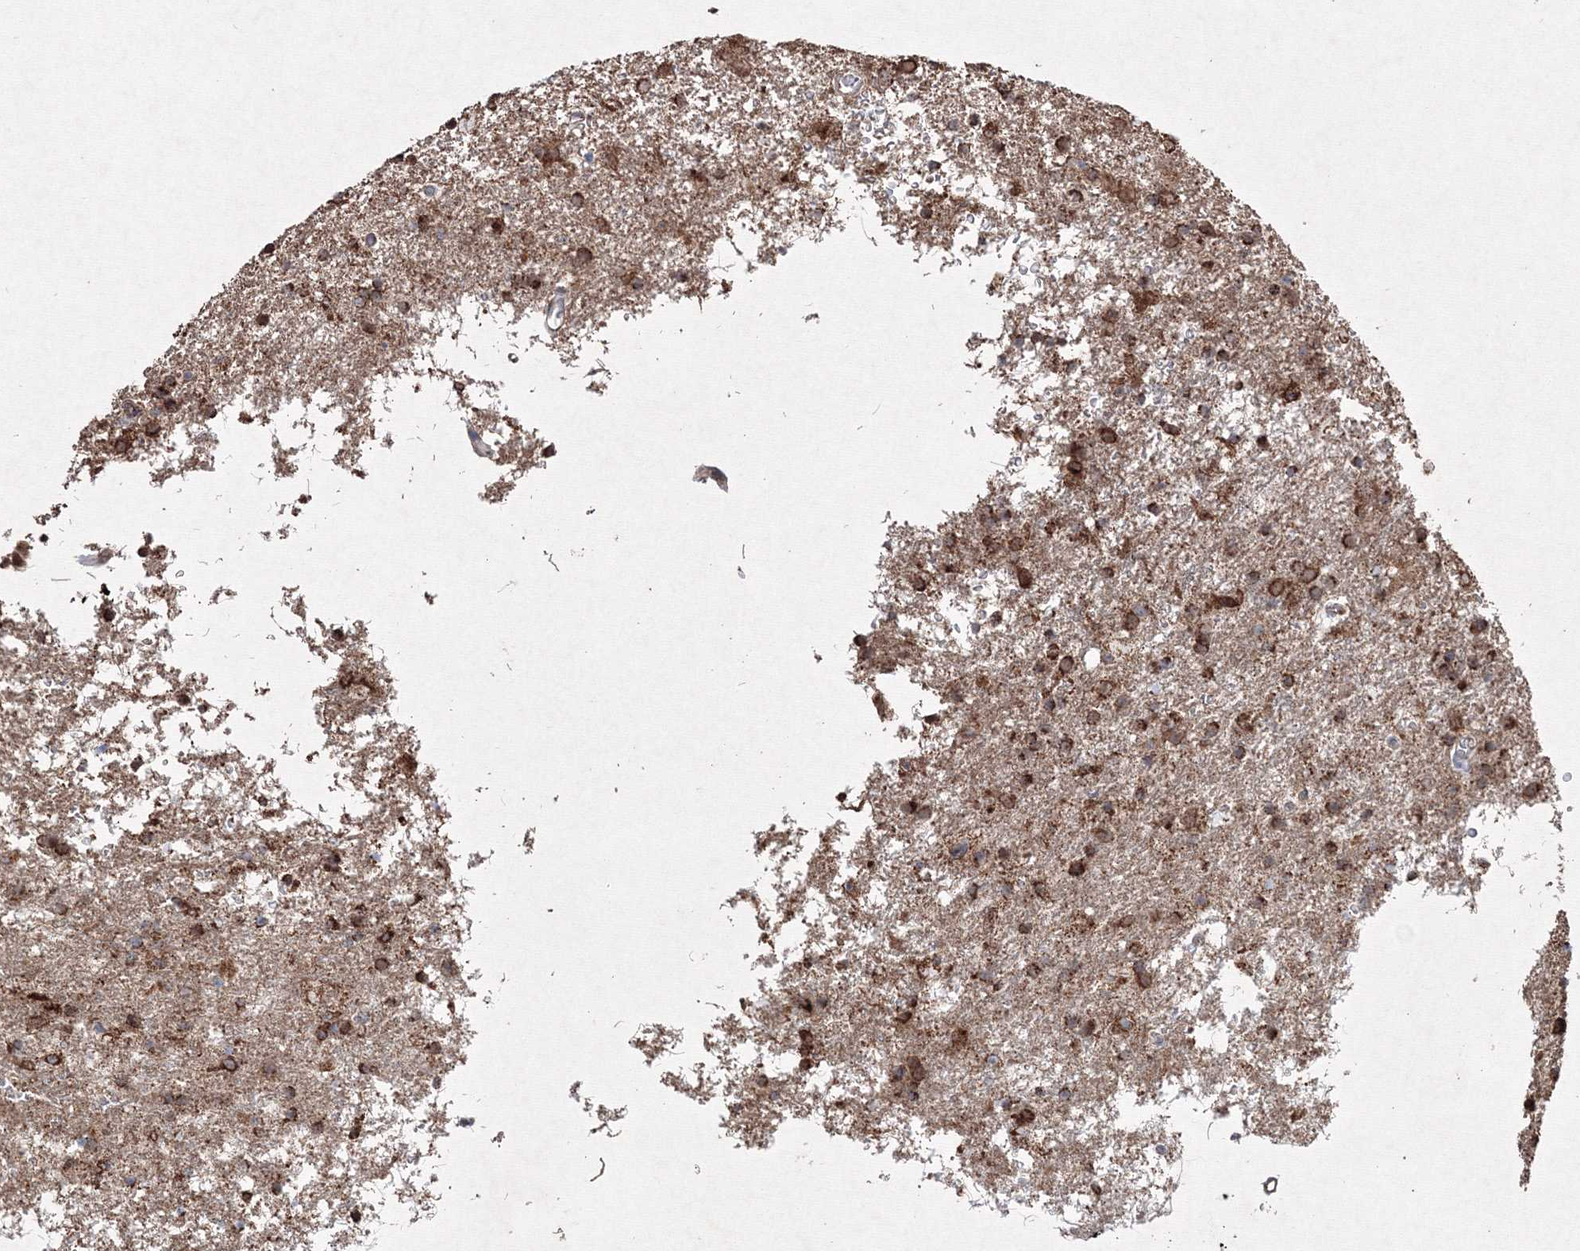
{"staining": {"intensity": "moderate", "quantity": ">75%", "location": "cytoplasmic/membranous"}, "tissue": "glioma", "cell_type": "Tumor cells", "image_type": "cancer", "snomed": [{"axis": "morphology", "description": "Glioma, malignant, Low grade"}, {"axis": "topography", "description": "Brain"}], "caption": "Glioma stained for a protein (brown) demonstrates moderate cytoplasmic/membranous positive staining in approximately >75% of tumor cells.", "gene": "GRSF1", "patient": {"sex": "male", "age": 65}}